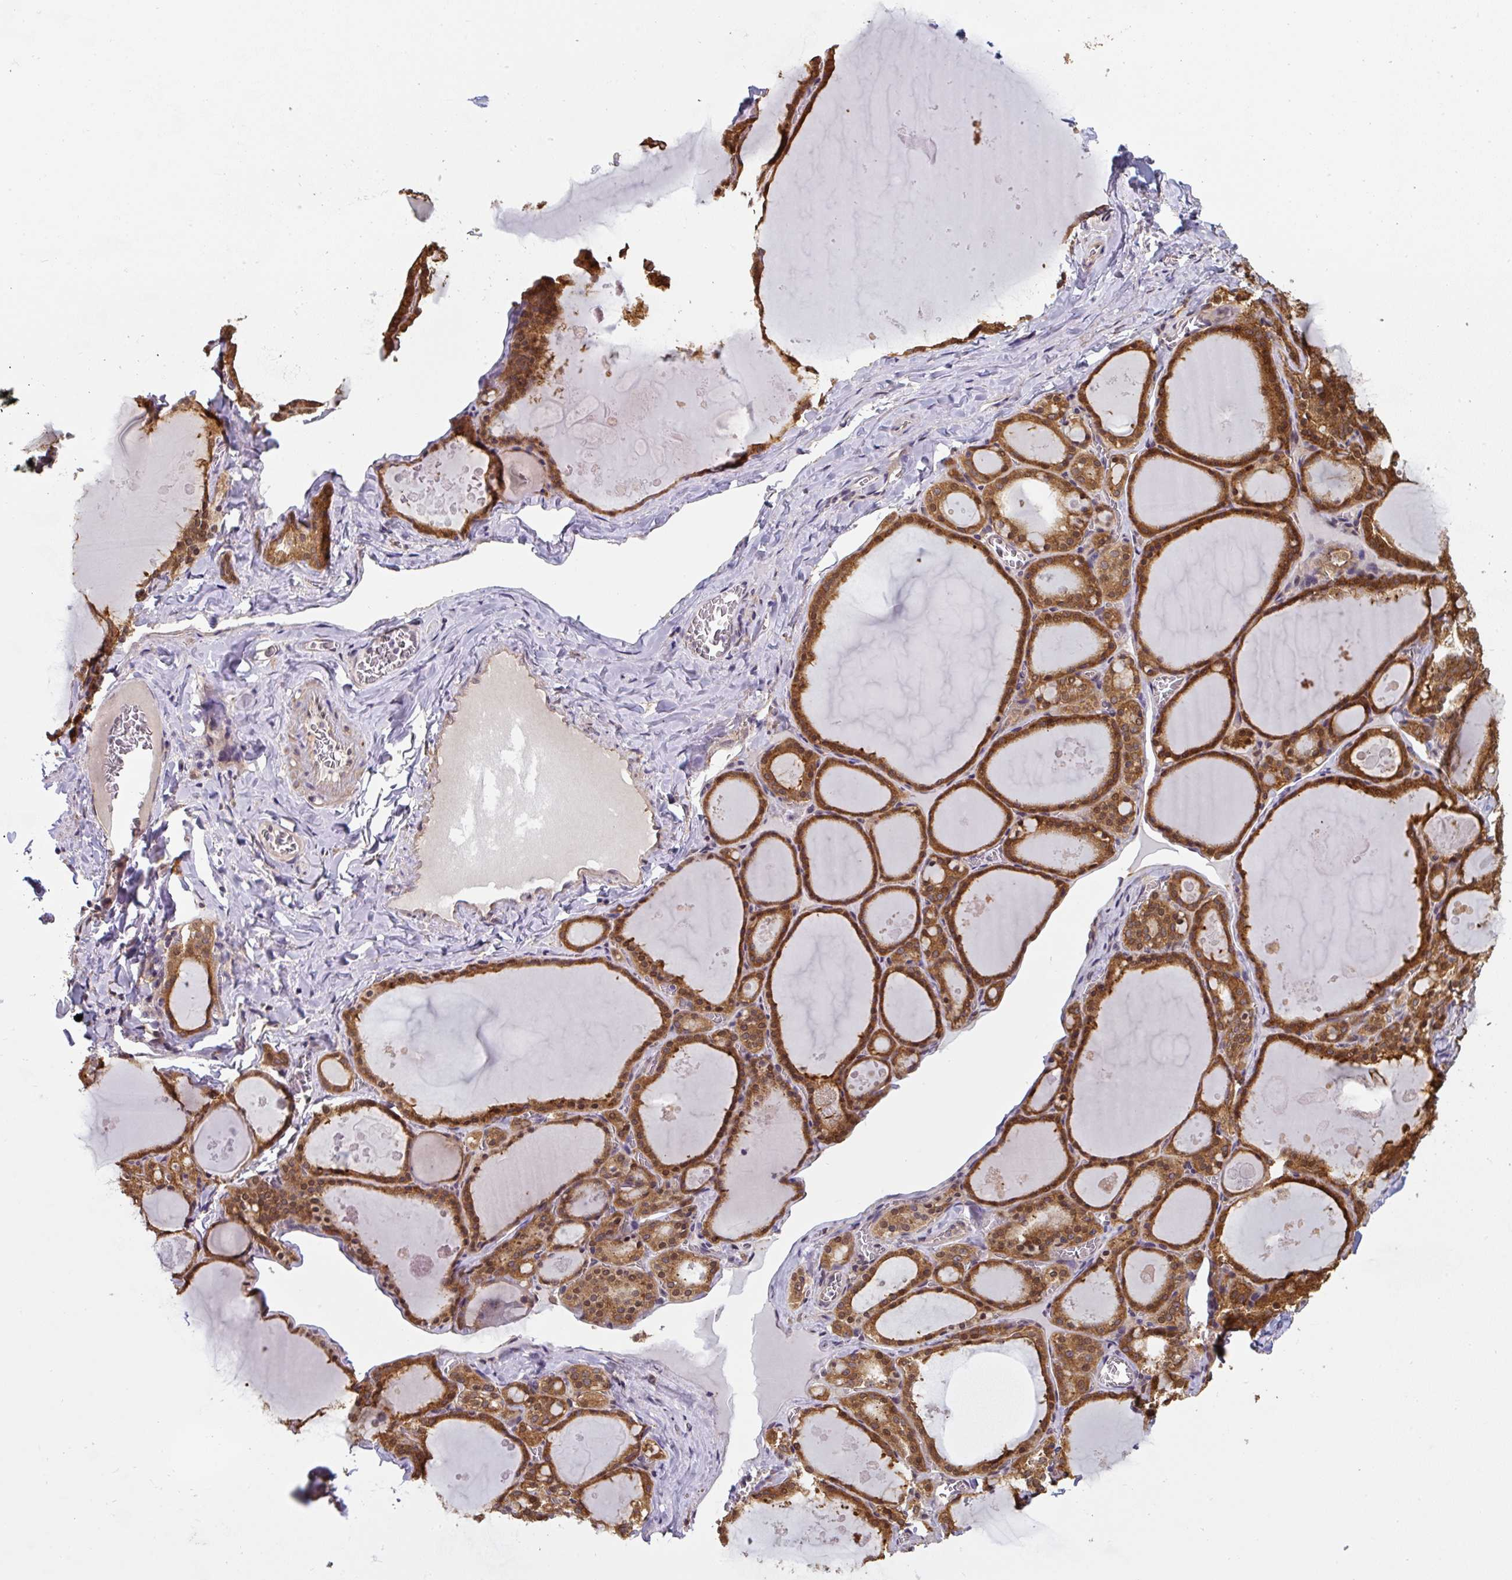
{"staining": {"intensity": "moderate", "quantity": ">75%", "location": "cytoplasmic/membranous,nuclear"}, "tissue": "thyroid gland", "cell_type": "Glandular cells", "image_type": "normal", "snomed": [{"axis": "morphology", "description": "Normal tissue, NOS"}, {"axis": "topography", "description": "Thyroid gland"}], "caption": "Immunohistochemistry (IHC) of normal human thyroid gland displays medium levels of moderate cytoplasmic/membranous,nuclear positivity in approximately >75% of glandular cells. (IHC, brightfield microscopy, high magnification).", "gene": "ST13", "patient": {"sex": "male", "age": 56}}